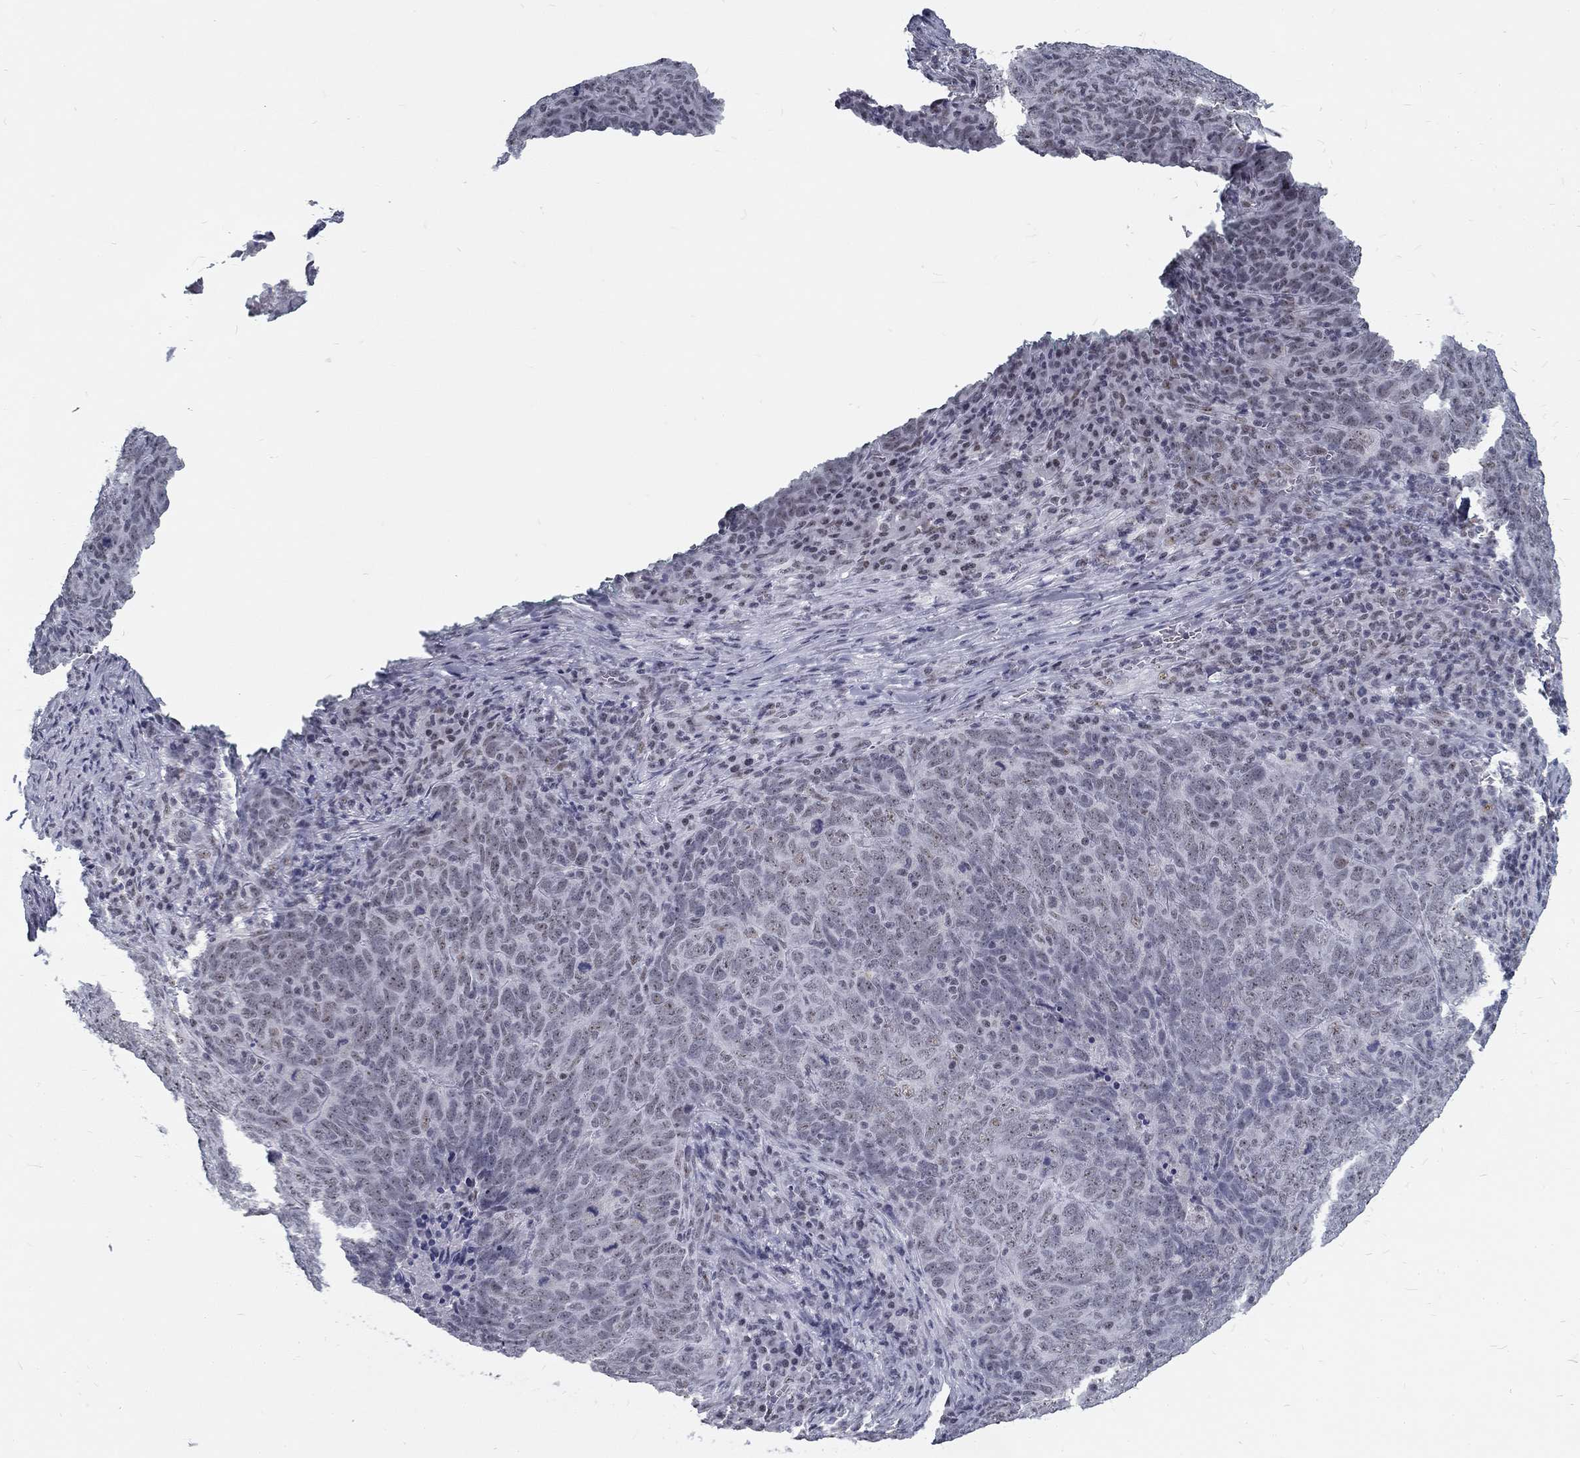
{"staining": {"intensity": "negative", "quantity": "none", "location": "none"}, "tissue": "skin cancer", "cell_type": "Tumor cells", "image_type": "cancer", "snomed": [{"axis": "morphology", "description": "Squamous cell carcinoma, NOS"}, {"axis": "topography", "description": "Skin"}, {"axis": "topography", "description": "Anal"}], "caption": "Immunohistochemistry (IHC) of human skin cancer (squamous cell carcinoma) reveals no staining in tumor cells.", "gene": "SNORC", "patient": {"sex": "female", "age": 51}}